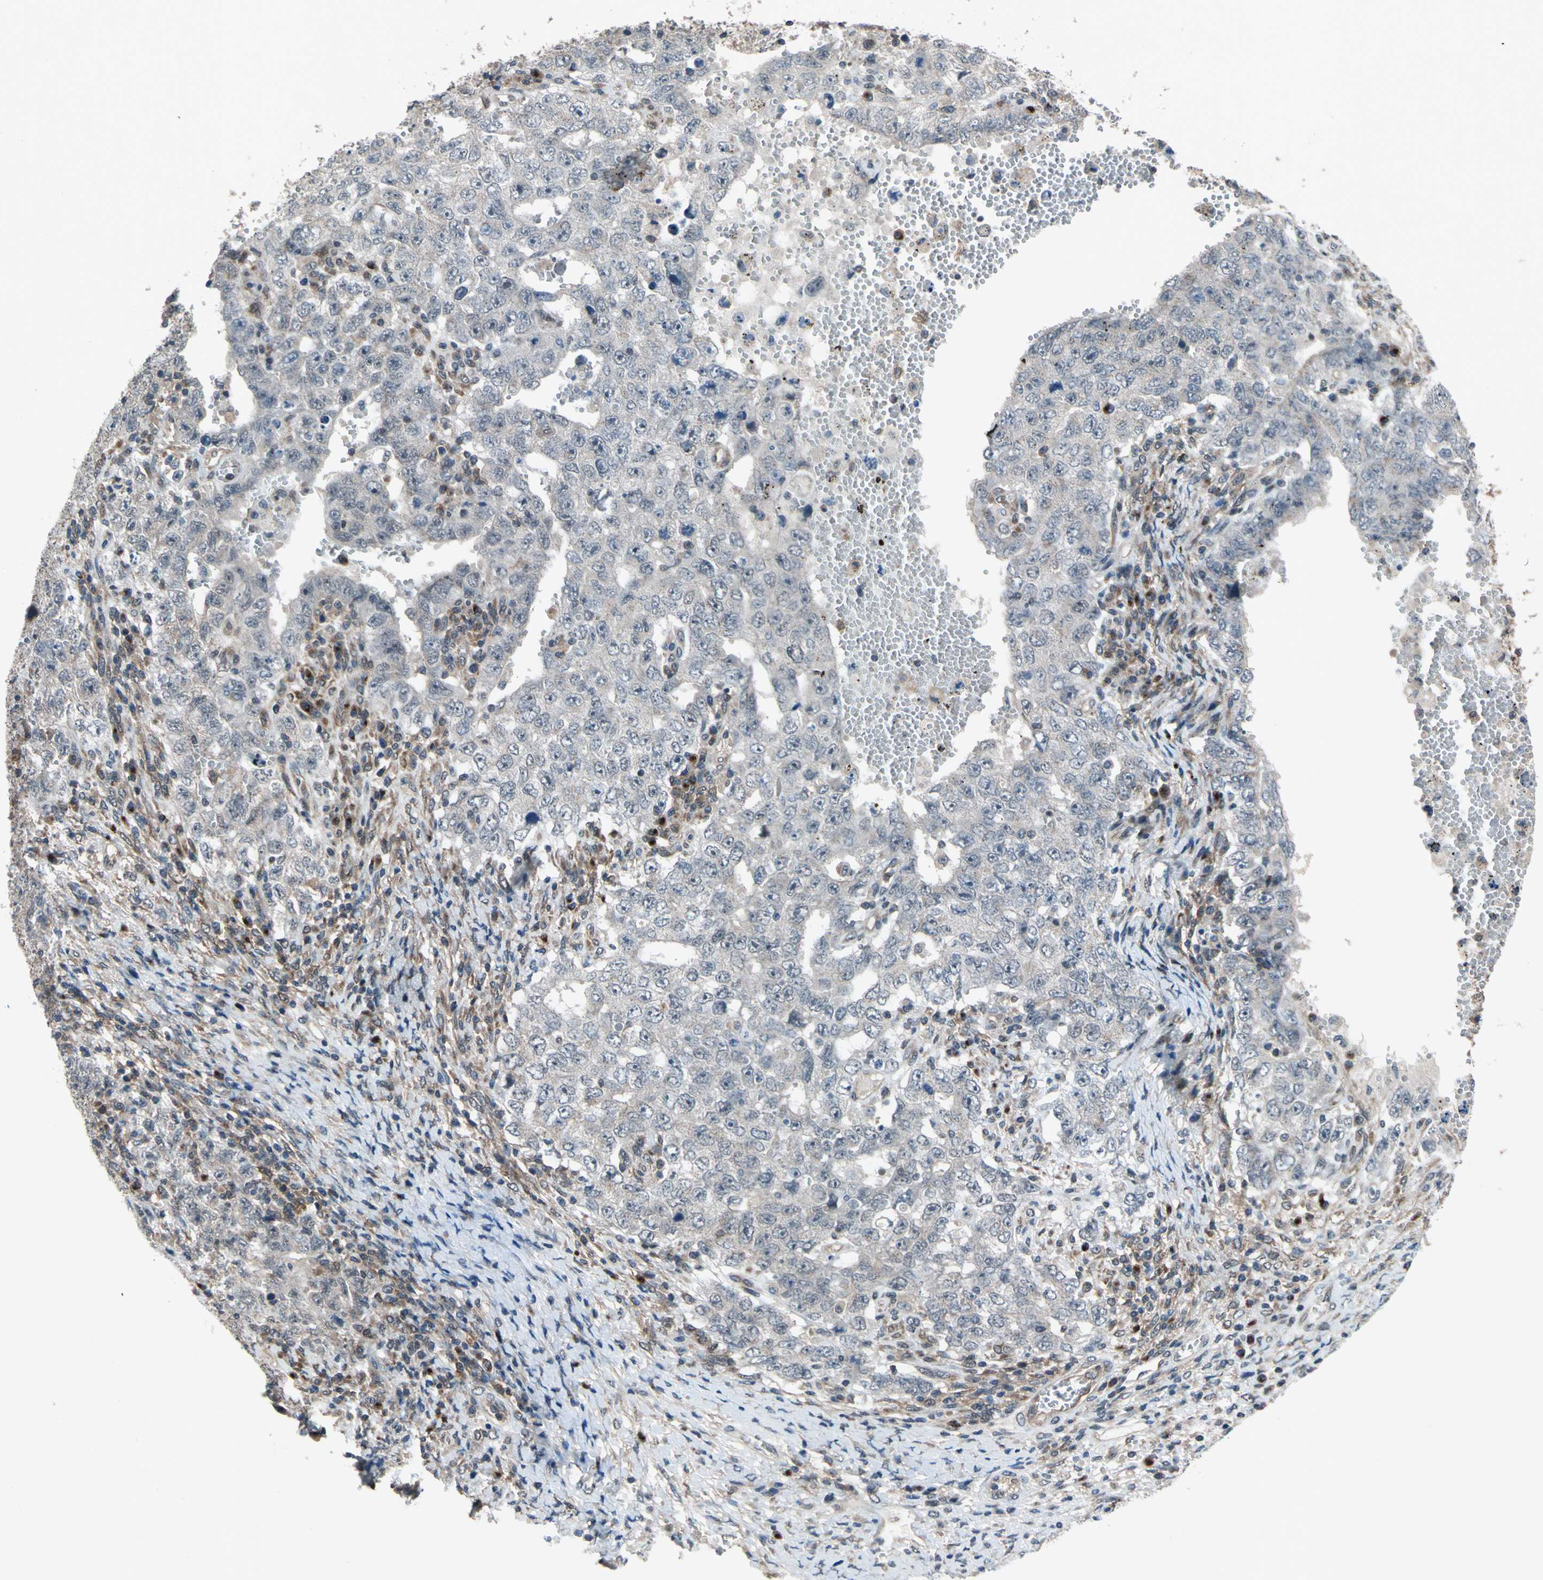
{"staining": {"intensity": "weak", "quantity": ">75%", "location": "cytoplasmic/membranous"}, "tissue": "testis cancer", "cell_type": "Tumor cells", "image_type": "cancer", "snomed": [{"axis": "morphology", "description": "Carcinoma, Embryonal, NOS"}, {"axis": "topography", "description": "Testis"}], "caption": "A brown stain labels weak cytoplasmic/membranous expression of a protein in embryonal carcinoma (testis) tumor cells.", "gene": "NFKBIE", "patient": {"sex": "male", "age": 26}}